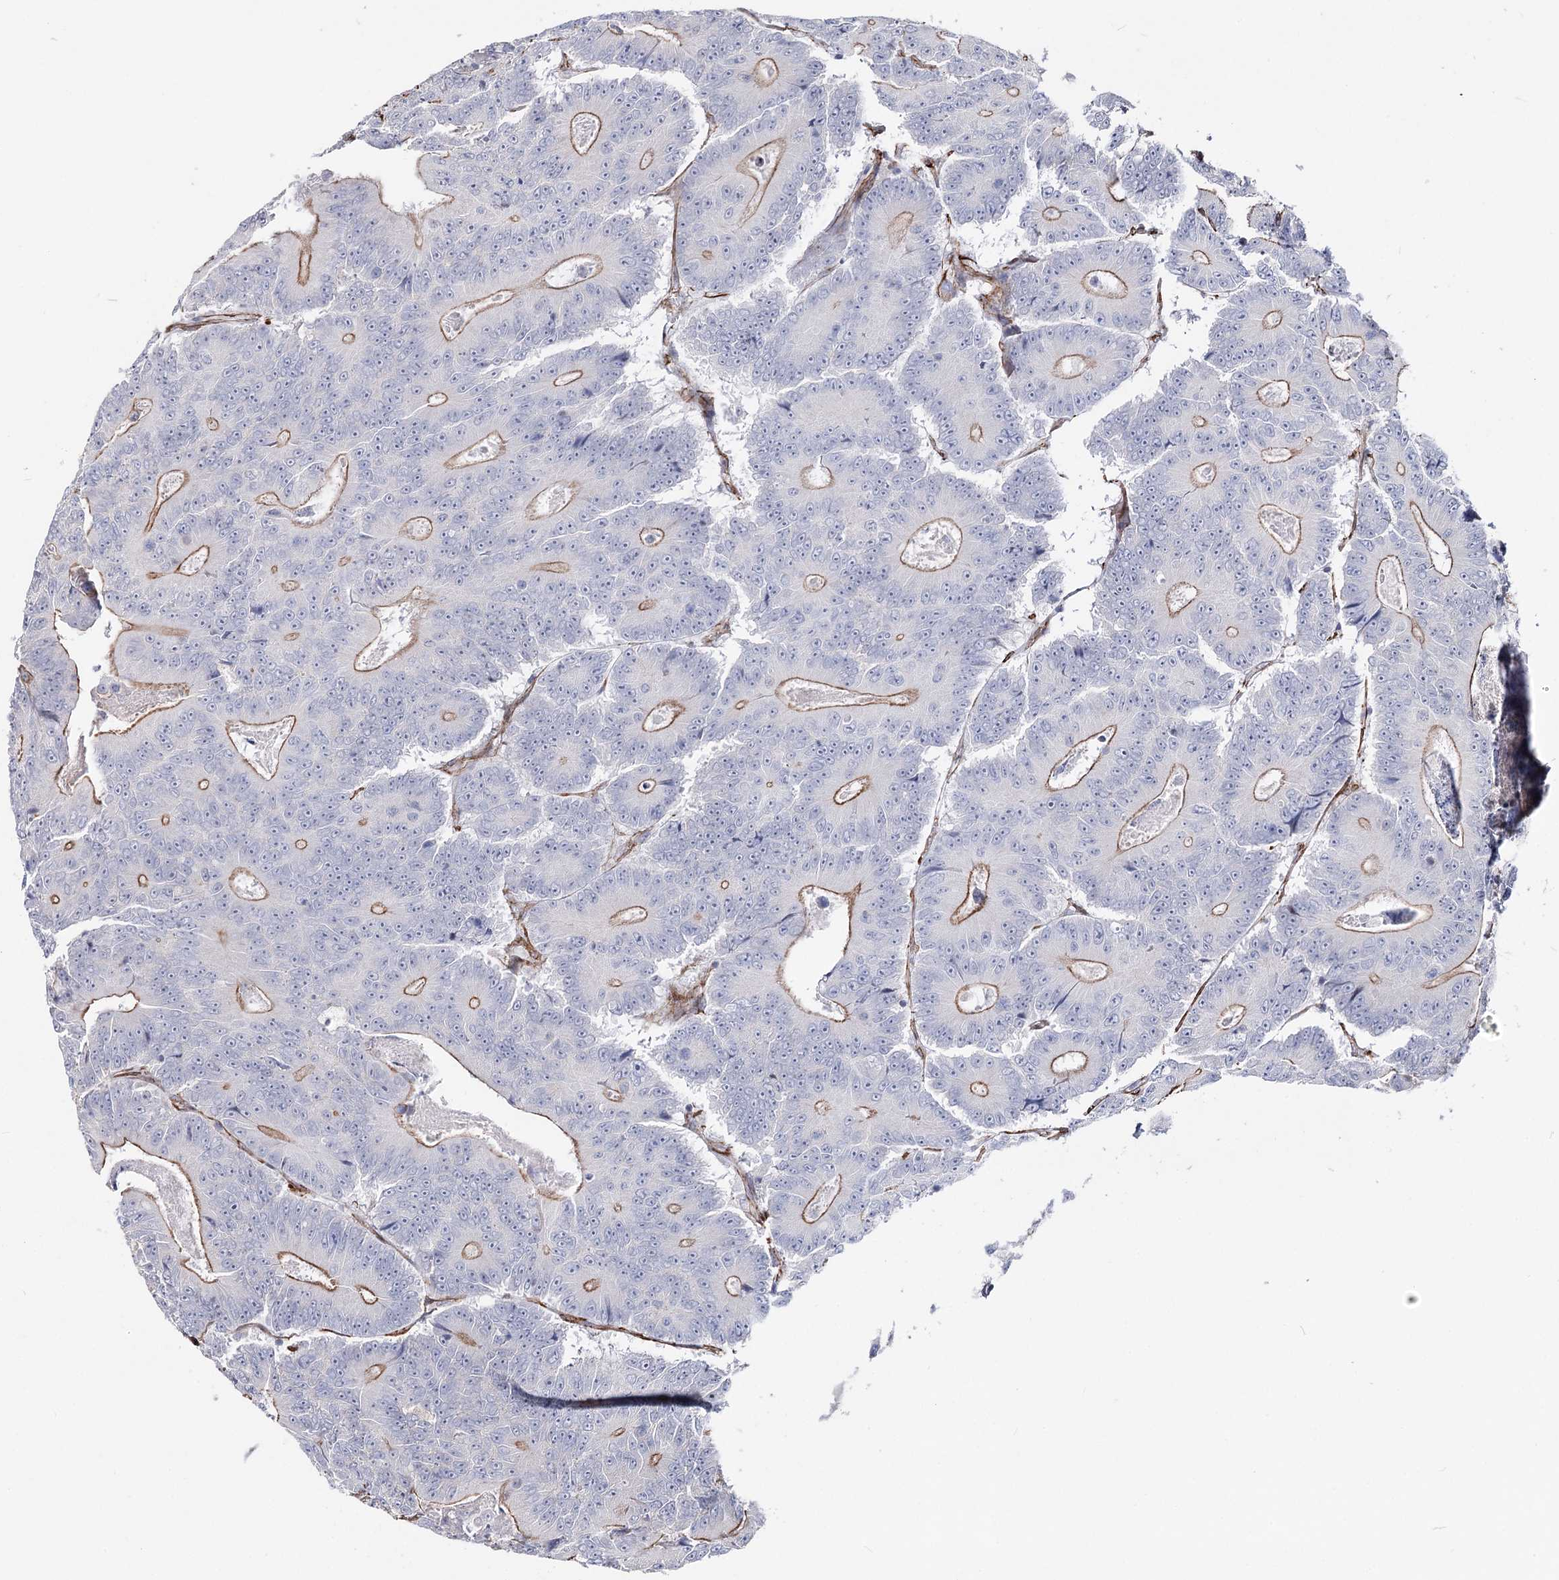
{"staining": {"intensity": "moderate", "quantity": "<25%", "location": "cytoplasmic/membranous"}, "tissue": "colorectal cancer", "cell_type": "Tumor cells", "image_type": "cancer", "snomed": [{"axis": "morphology", "description": "Adenocarcinoma, NOS"}, {"axis": "topography", "description": "Colon"}], "caption": "Protein staining demonstrates moderate cytoplasmic/membranous positivity in about <25% of tumor cells in colorectal cancer (adenocarcinoma). Immunohistochemistry stains the protein of interest in brown and the nuclei are stained blue.", "gene": "ARHGAP20", "patient": {"sex": "male", "age": 83}}